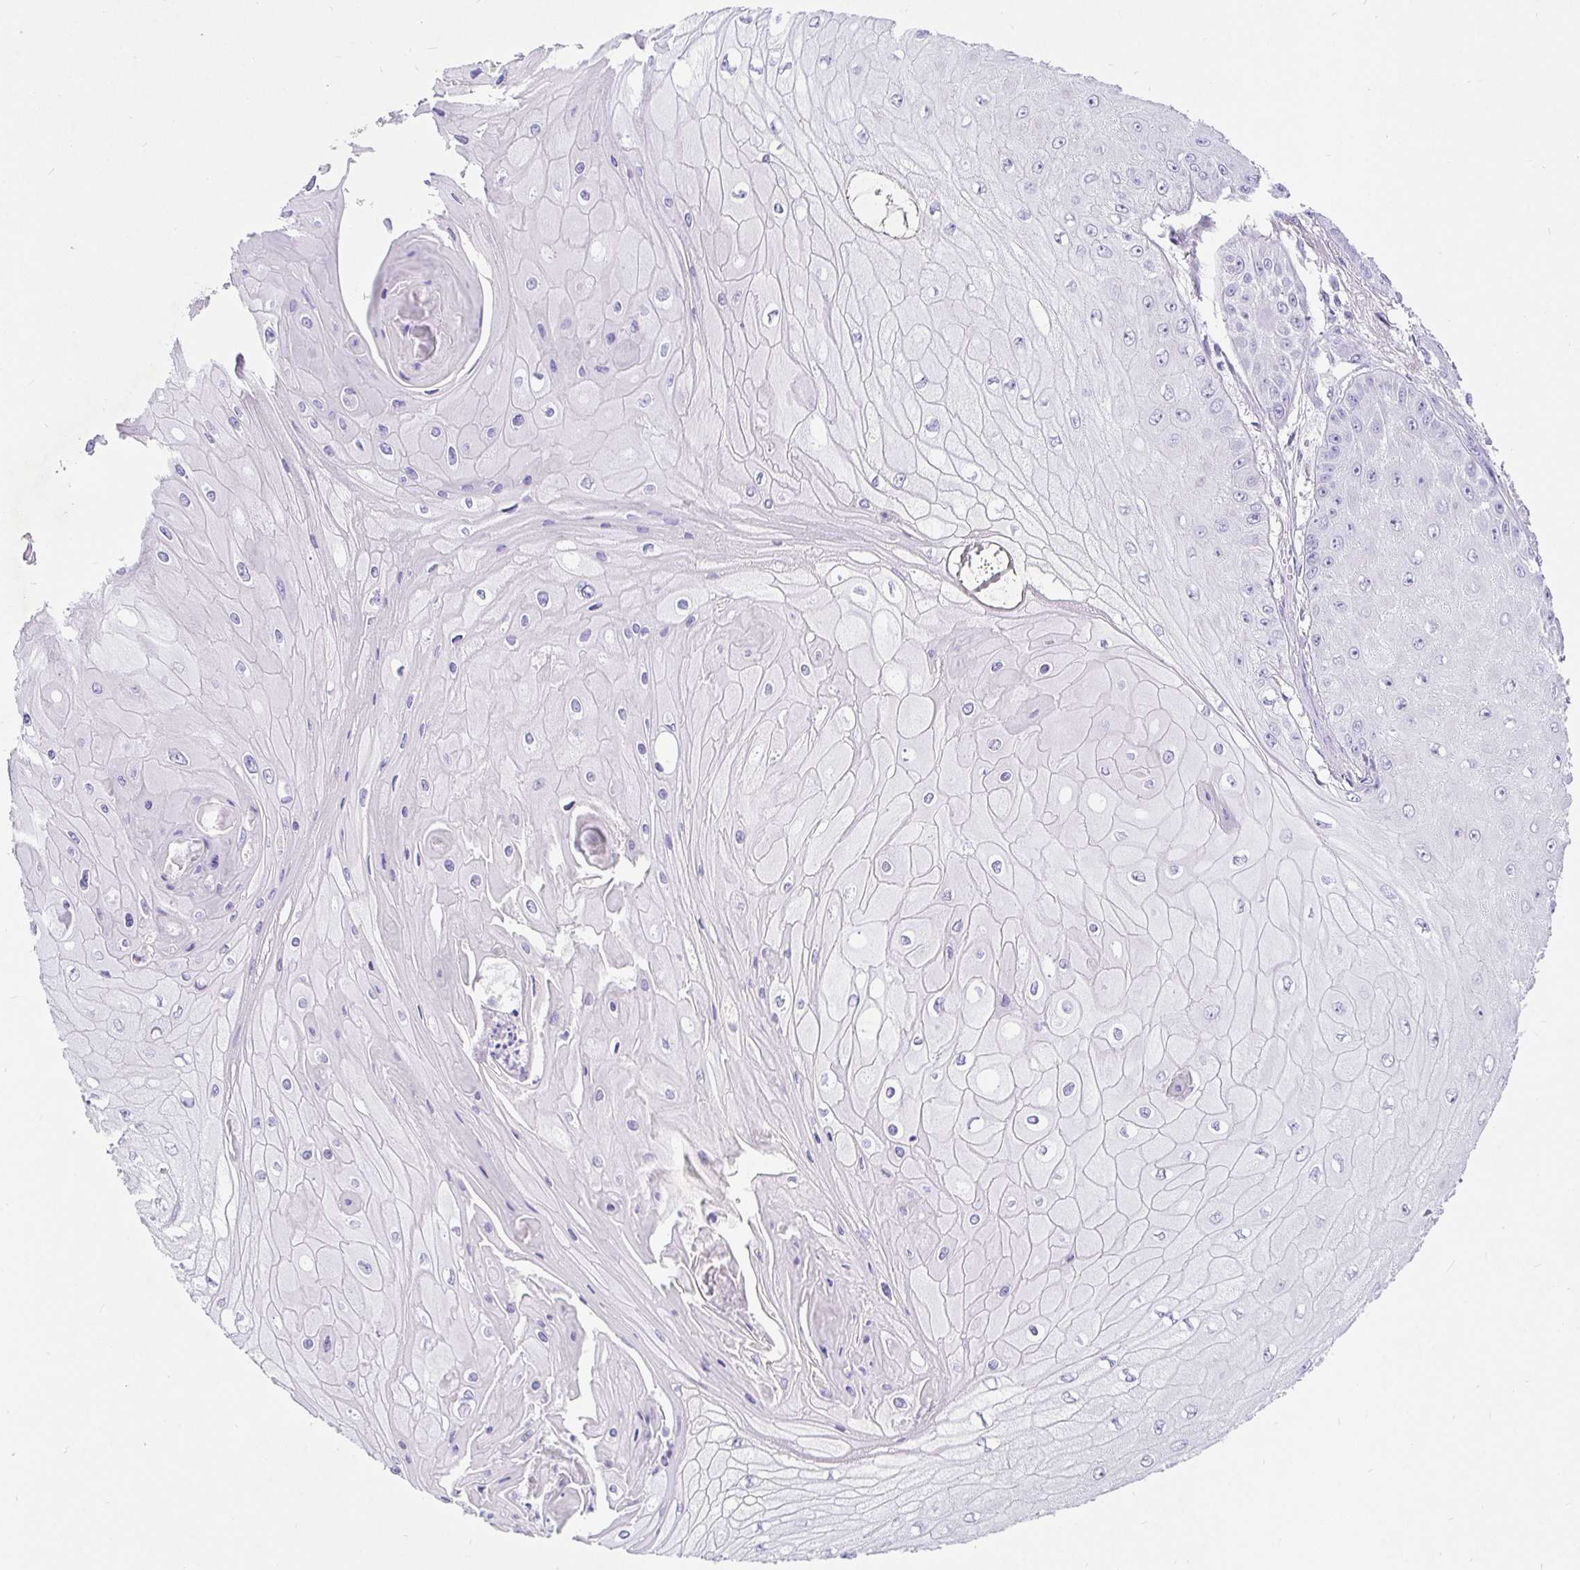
{"staining": {"intensity": "negative", "quantity": "none", "location": "none"}, "tissue": "skin cancer", "cell_type": "Tumor cells", "image_type": "cancer", "snomed": [{"axis": "morphology", "description": "Squamous cell carcinoma, NOS"}, {"axis": "topography", "description": "Skin"}], "caption": "Squamous cell carcinoma (skin) stained for a protein using immunohistochemistry (IHC) exhibits no staining tumor cells.", "gene": "TPTE", "patient": {"sex": "male", "age": 70}}